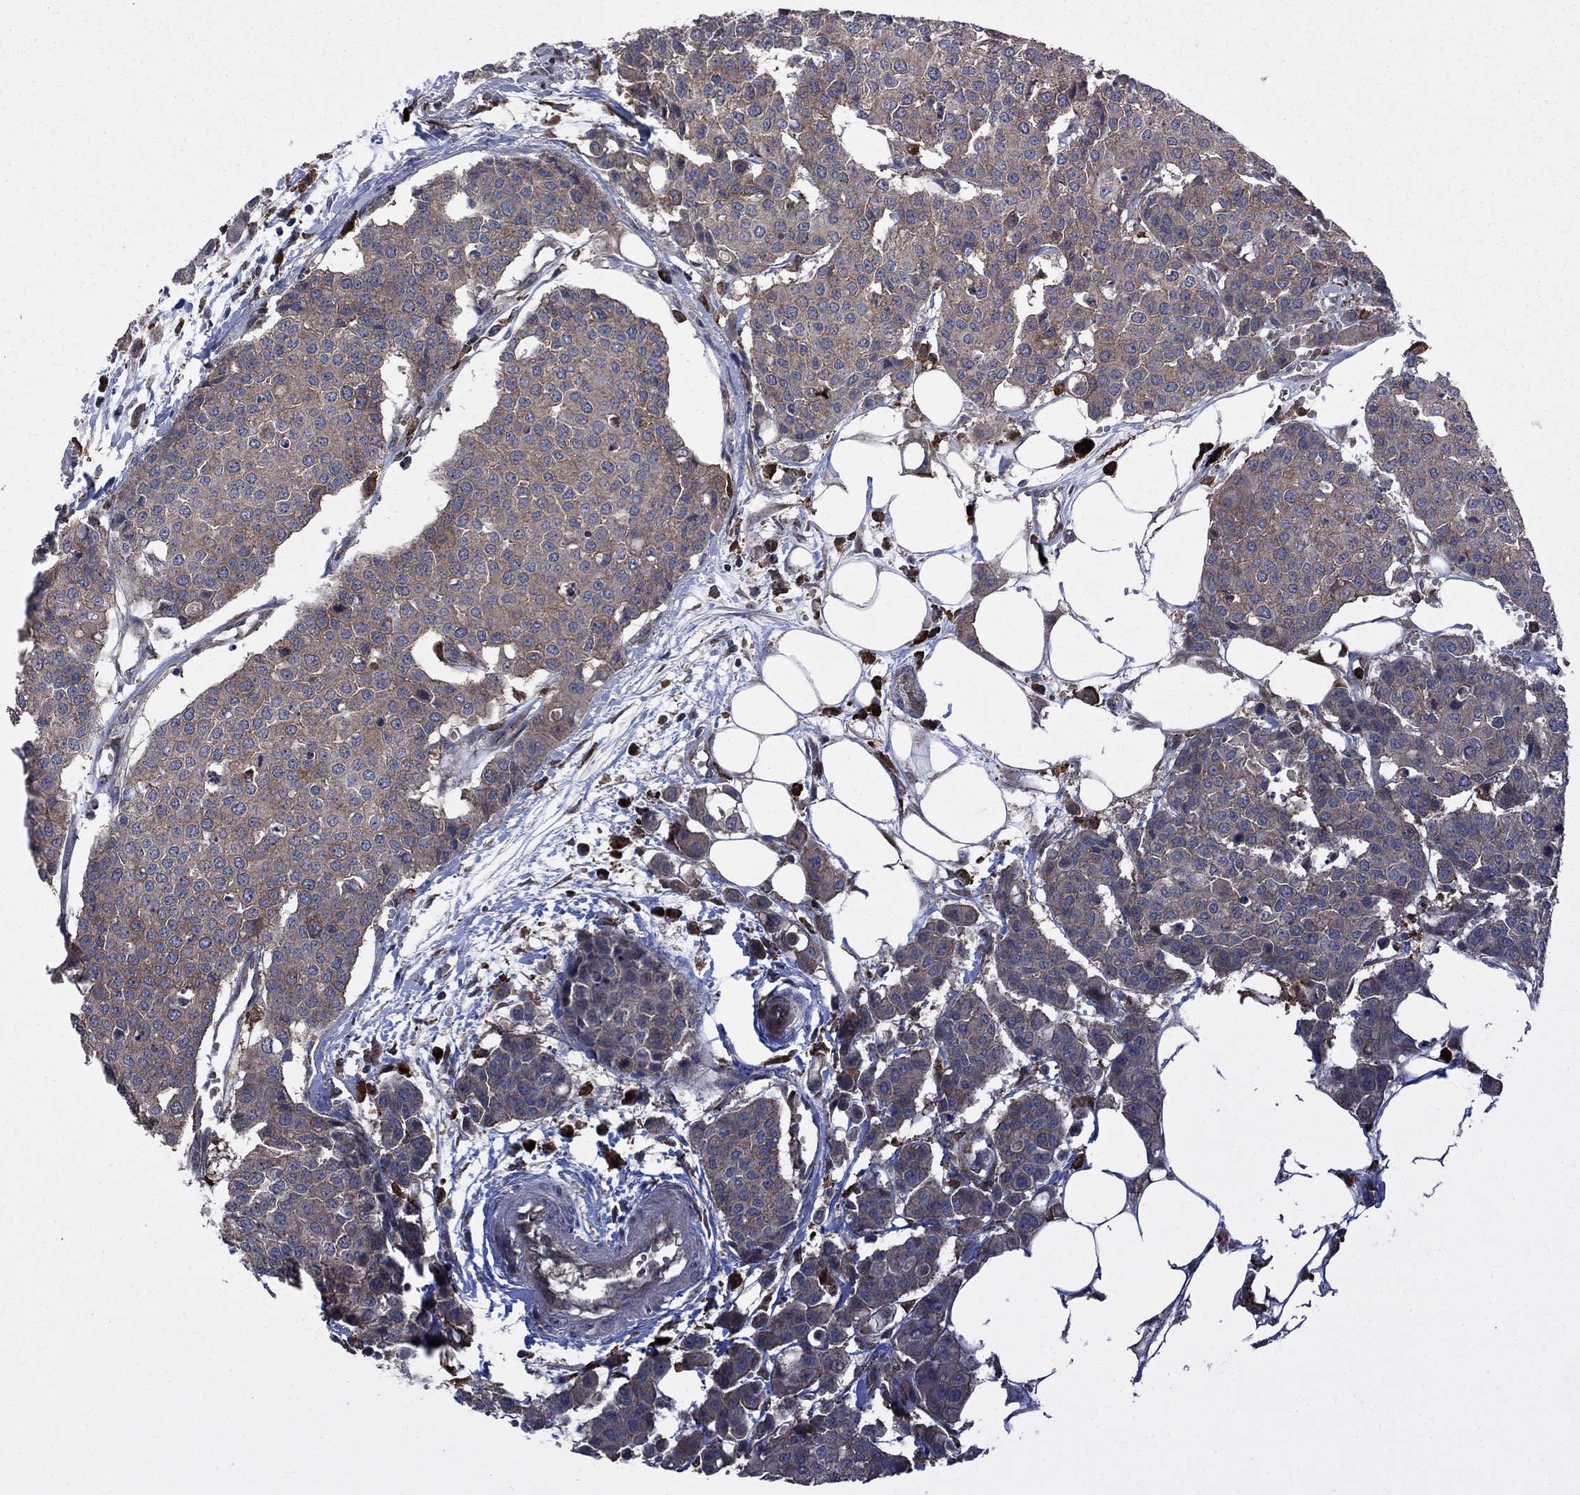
{"staining": {"intensity": "moderate", "quantity": "25%-75%", "location": "cytoplasmic/membranous"}, "tissue": "carcinoid", "cell_type": "Tumor cells", "image_type": "cancer", "snomed": [{"axis": "morphology", "description": "Carcinoid, malignant, NOS"}, {"axis": "topography", "description": "Colon"}], "caption": "Human carcinoid stained with a brown dye shows moderate cytoplasmic/membranous positive staining in approximately 25%-75% of tumor cells.", "gene": "MEA1", "patient": {"sex": "male", "age": 81}}